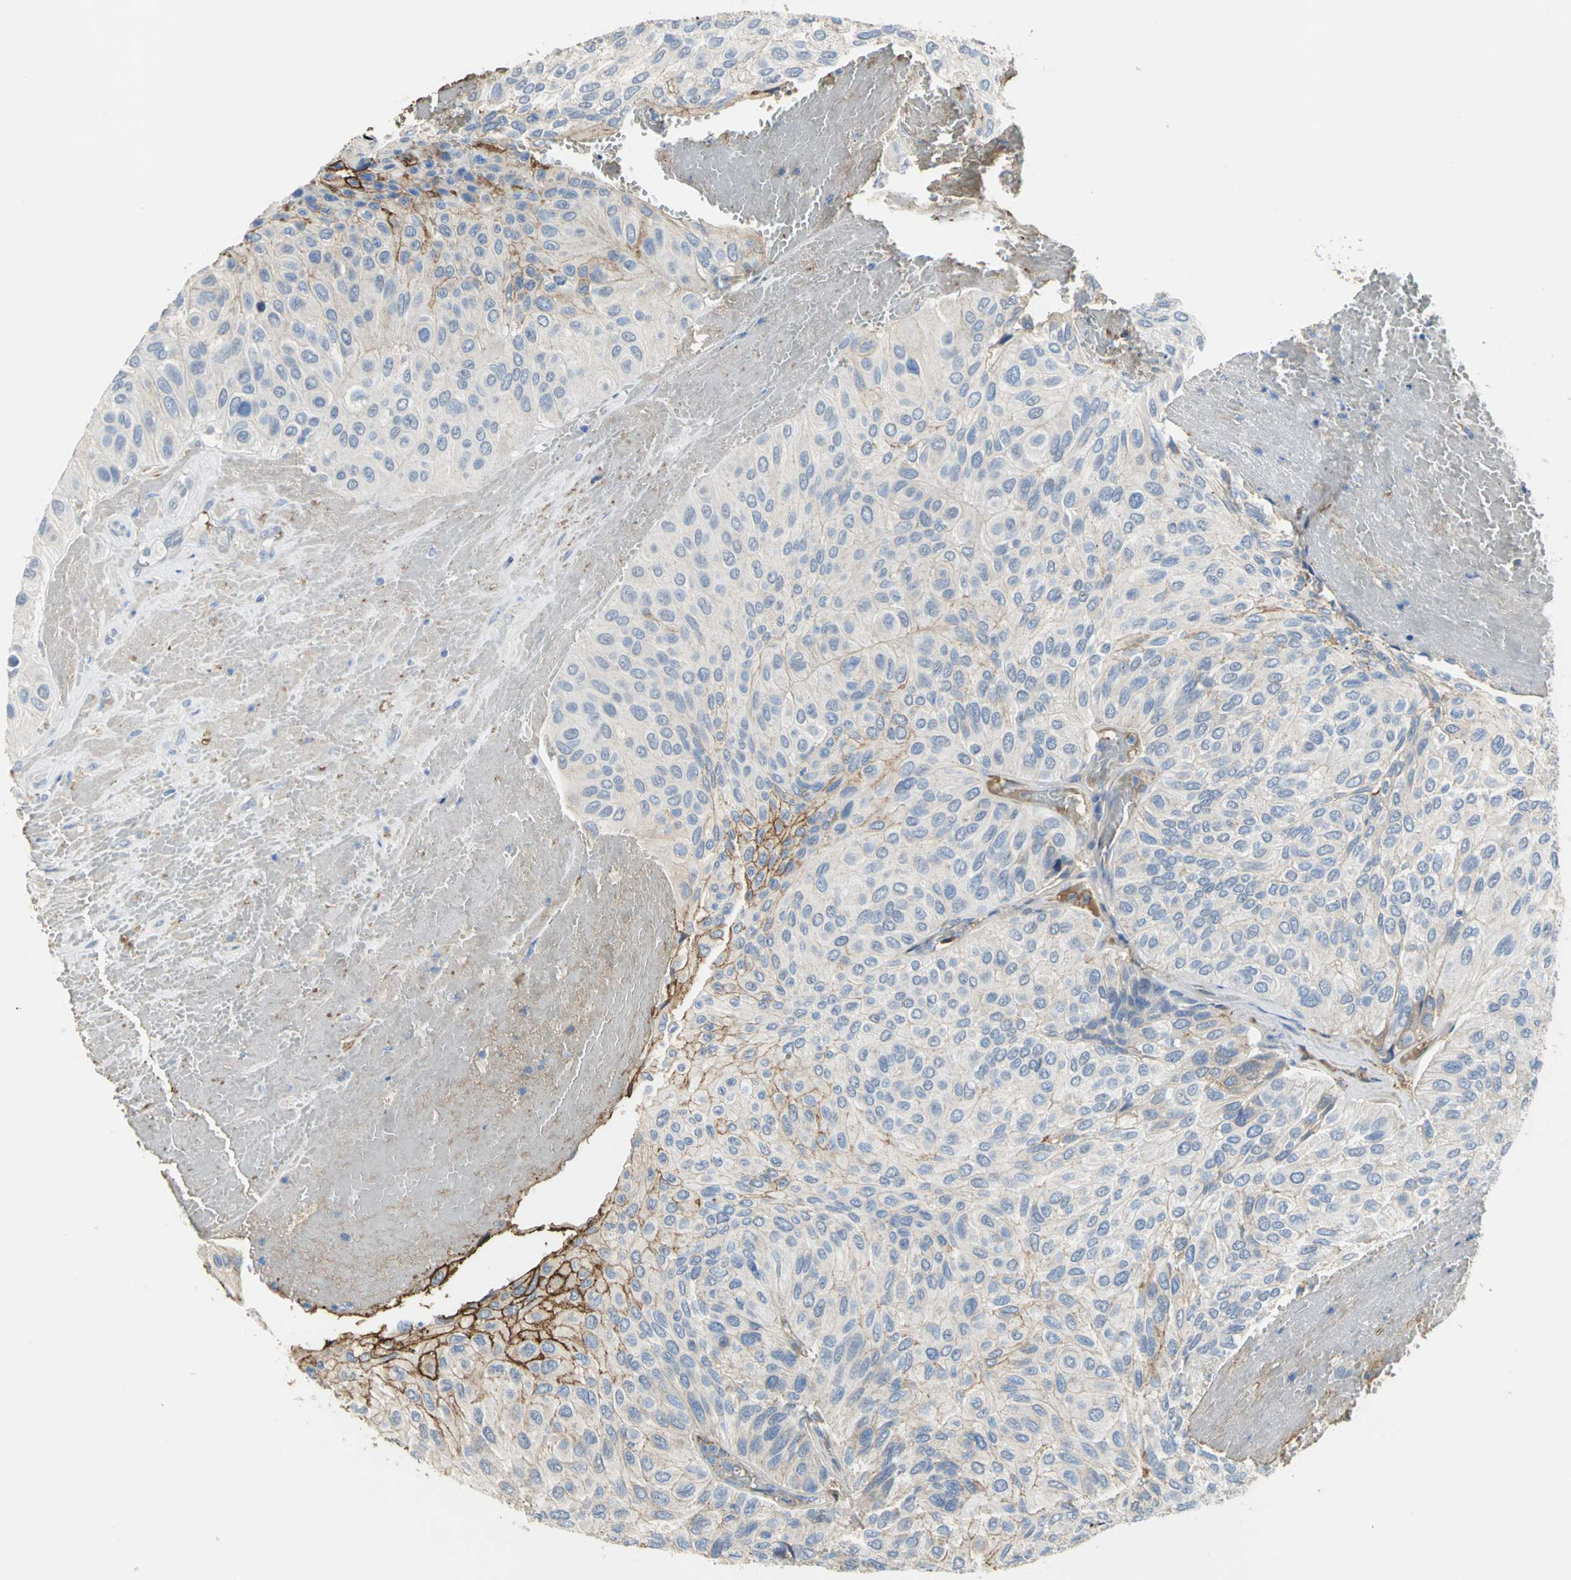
{"staining": {"intensity": "strong", "quantity": "<25%", "location": "cytoplasmic/membranous"}, "tissue": "urothelial cancer", "cell_type": "Tumor cells", "image_type": "cancer", "snomed": [{"axis": "morphology", "description": "Urothelial carcinoma, High grade"}, {"axis": "topography", "description": "Urinary bladder"}], "caption": "The image exhibits a brown stain indicating the presence of a protein in the cytoplasmic/membranous of tumor cells in high-grade urothelial carcinoma.", "gene": "GYG2", "patient": {"sex": "male", "age": 66}}